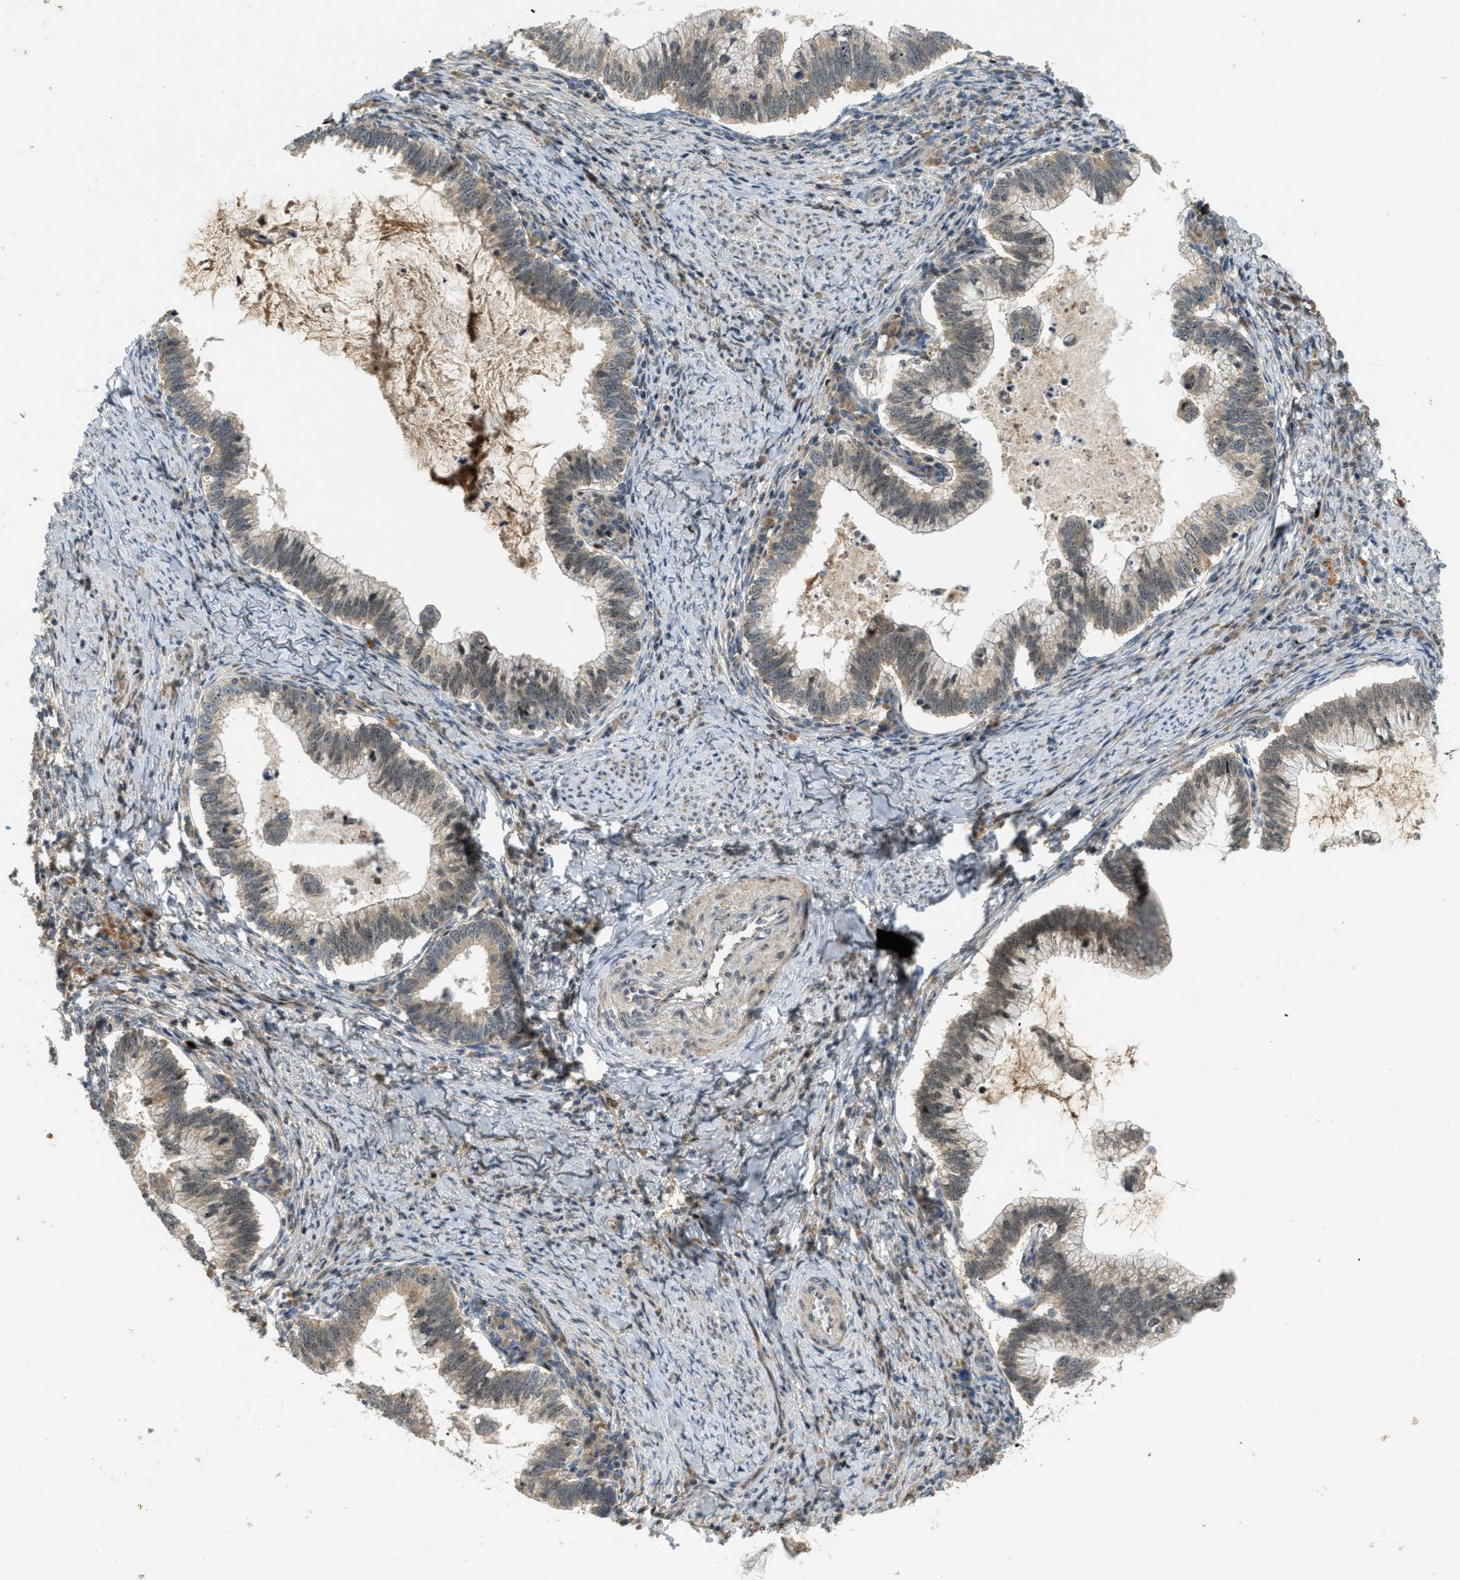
{"staining": {"intensity": "weak", "quantity": "<25%", "location": "cytoplasmic/membranous"}, "tissue": "cervical cancer", "cell_type": "Tumor cells", "image_type": "cancer", "snomed": [{"axis": "morphology", "description": "Adenocarcinoma, NOS"}, {"axis": "topography", "description": "Cervix"}], "caption": "The micrograph demonstrates no significant expression in tumor cells of cervical cancer. (Stains: DAB (3,3'-diaminobenzidine) immunohistochemistry with hematoxylin counter stain, Microscopy: brightfield microscopy at high magnification).", "gene": "TRAPPC14", "patient": {"sex": "female", "age": 36}}